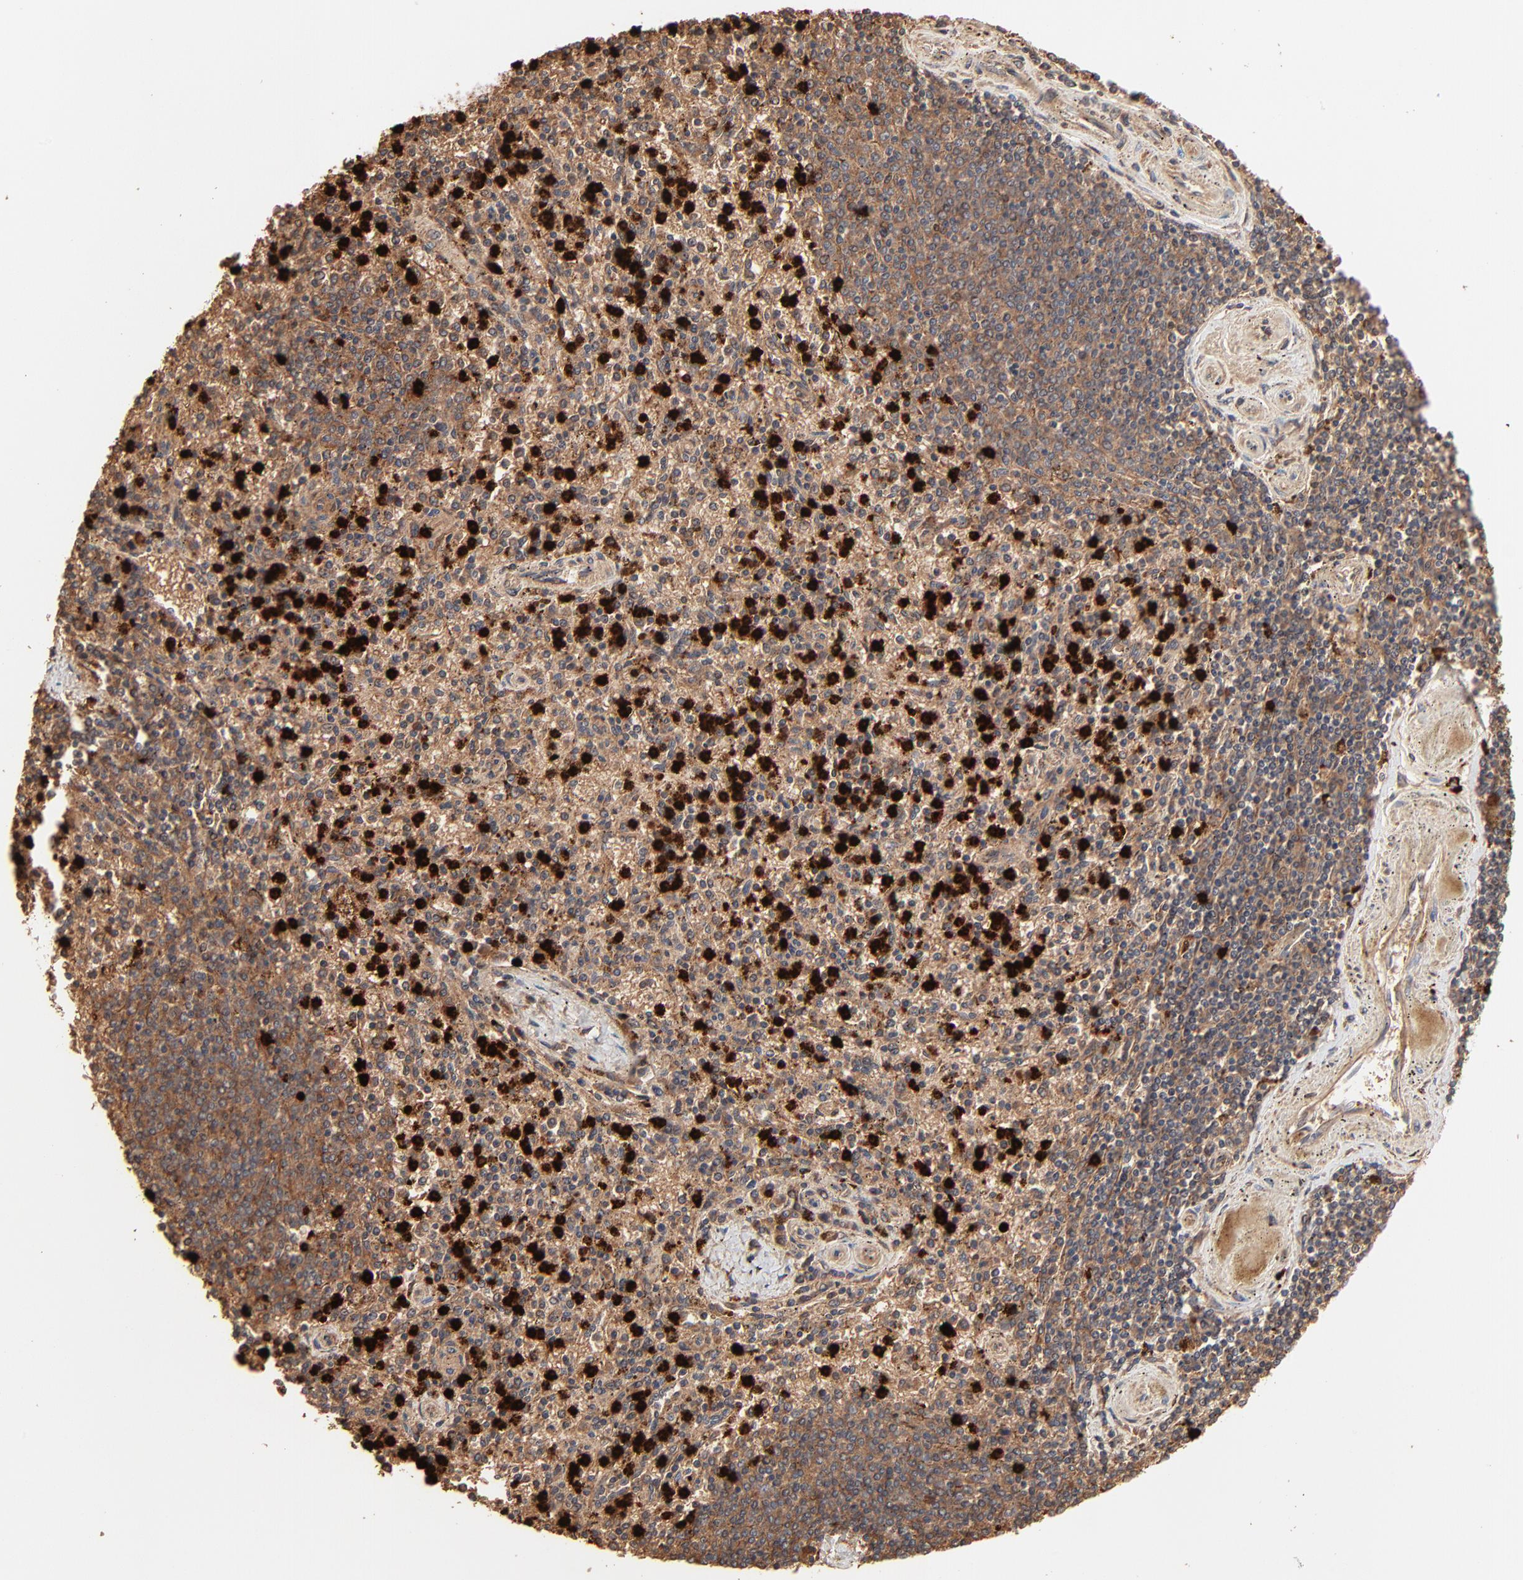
{"staining": {"intensity": "strong", "quantity": "25%-75%", "location": "cytoplasmic/membranous,nuclear"}, "tissue": "spleen", "cell_type": "Cells in red pulp", "image_type": "normal", "snomed": [{"axis": "morphology", "description": "Normal tissue, NOS"}, {"axis": "topography", "description": "Spleen"}], "caption": "Protein expression analysis of unremarkable spleen demonstrates strong cytoplasmic/membranous,nuclear expression in about 25%-75% of cells in red pulp. (IHC, brightfield microscopy, high magnification).", "gene": "LCN2", "patient": {"sex": "male", "age": 72}}